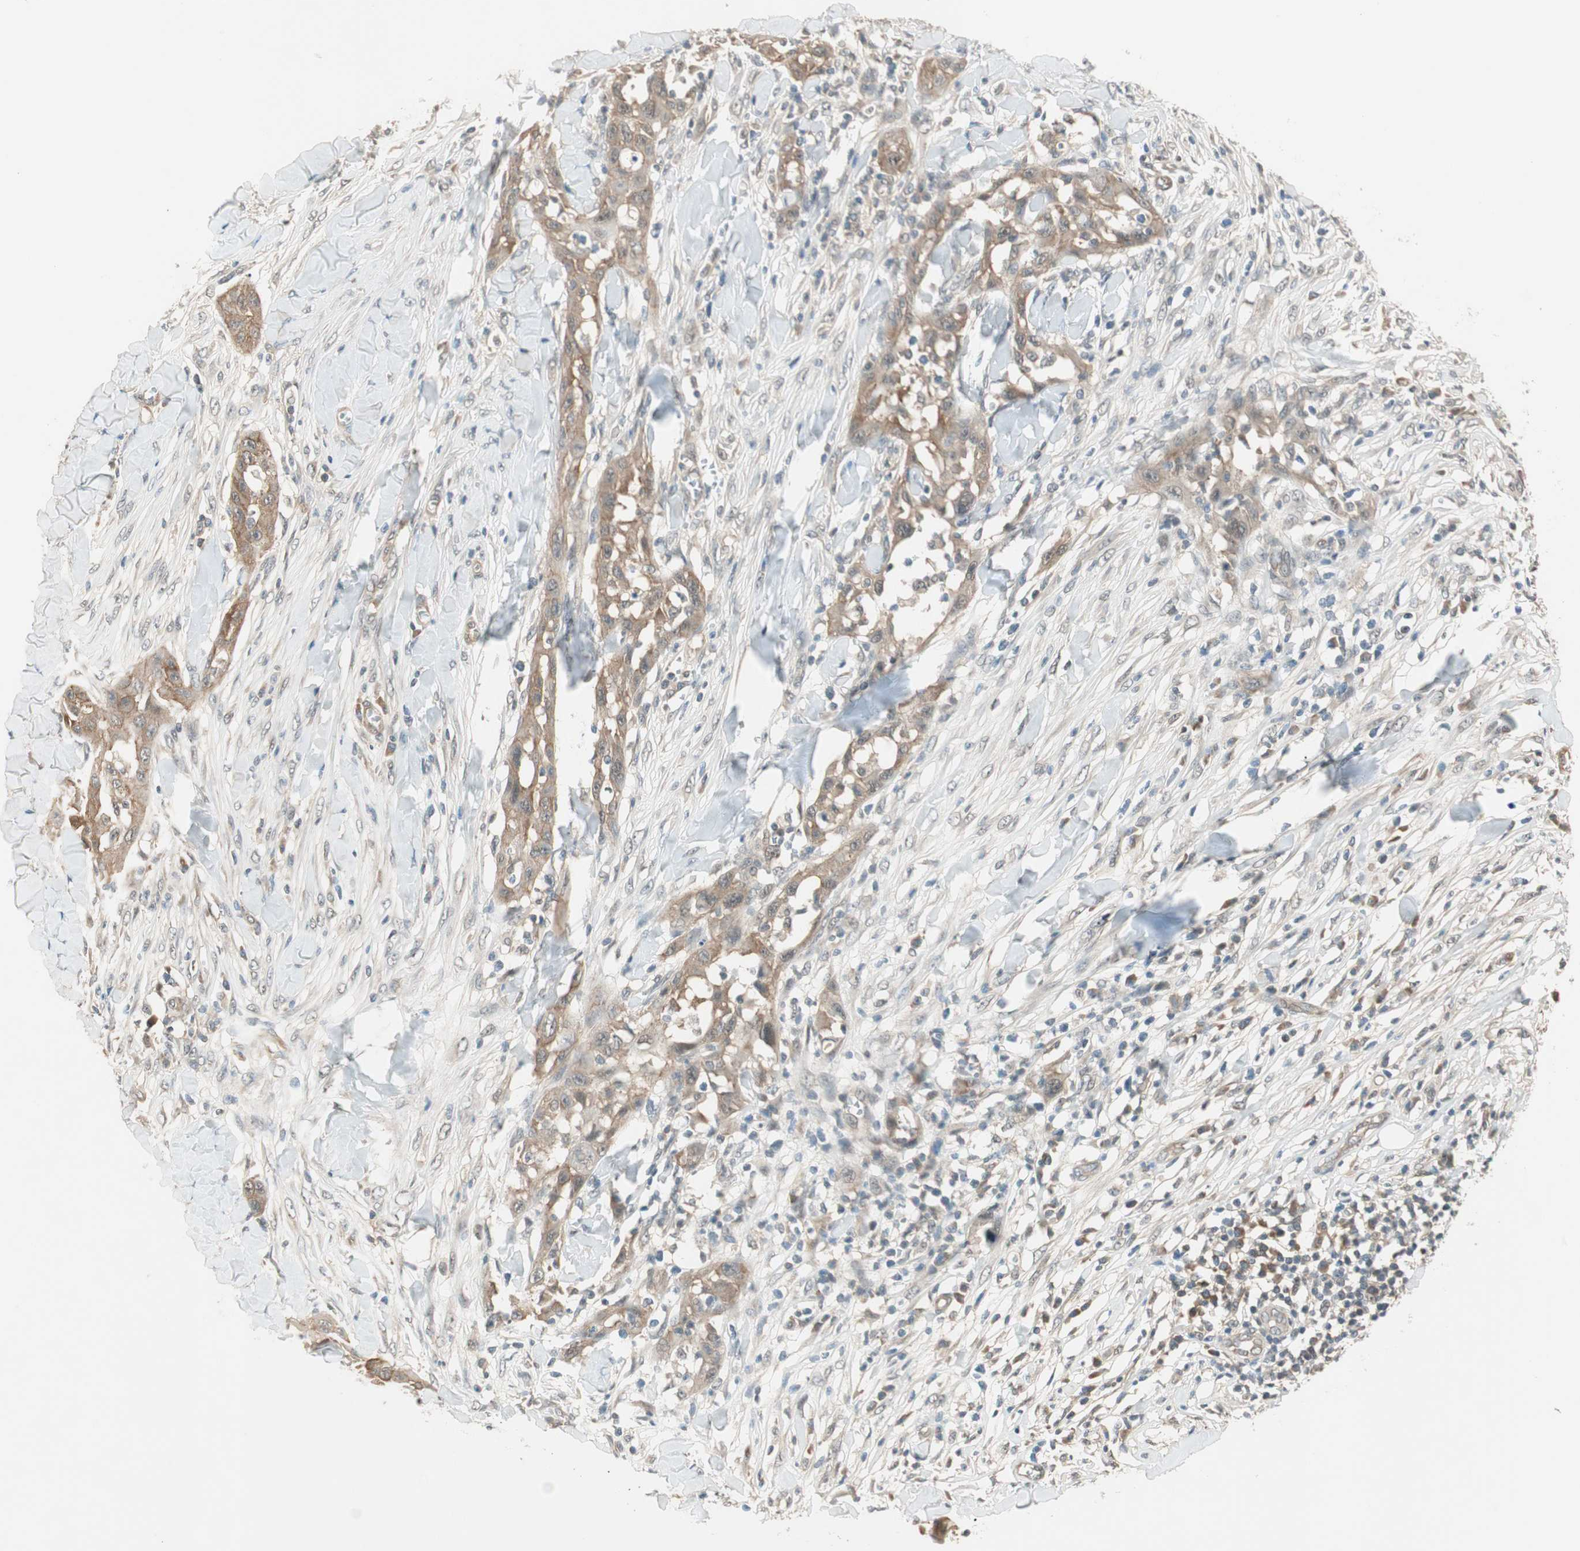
{"staining": {"intensity": "moderate", "quantity": ">75%", "location": "cytoplasmic/membranous"}, "tissue": "skin cancer", "cell_type": "Tumor cells", "image_type": "cancer", "snomed": [{"axis": "morphology", "description": "Squamous cell carcinoma, NOS"}, {"axis": "topography", "description": "Skin"}], "caption": "Protein analysis of skin cancer tissue shows moderate cytoplasmic/membranous positivity in approximately >75% of tumor cells.", "gene": "PSMD8", "patient": {"sex": "male", "age": 24}}